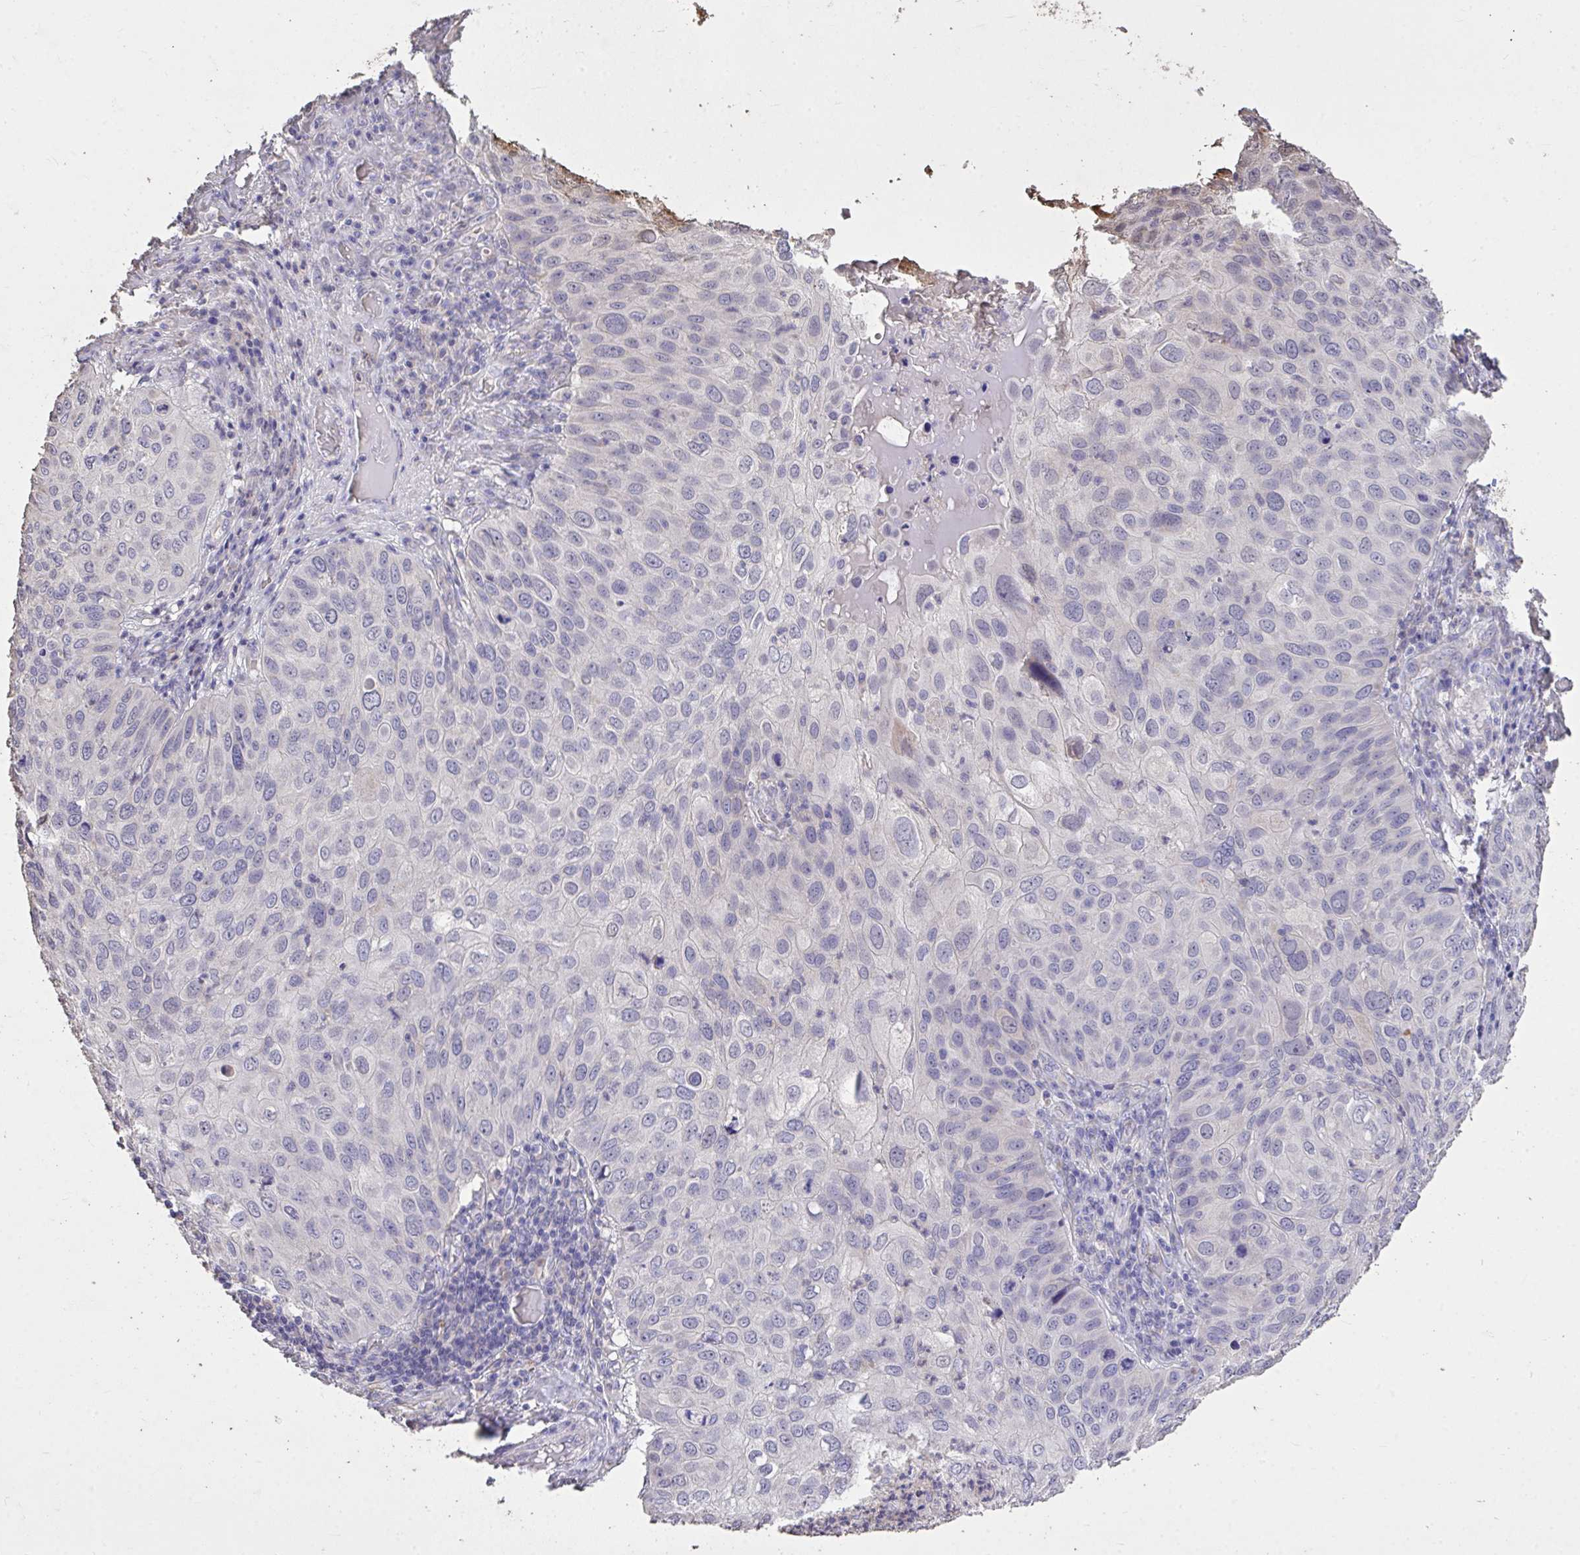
{"staining": {"intensity": "negative", "quantity": "none", "location": "none"}, "tissue": "skin cancer", "cell_type": "Tumor cells", "image_type": "cancer", "snomed": [{"axis": "morphology", "description": "Squamous cell carcinoma, NOS"}, {"axis": "topography", "description": "Skin"}], "caption": "This is an immunohistochemistry (IHC) histopathology image of skin cancer. There is no positivity in tumor cells.", "gene": "MPC2", "patient": {"sex": "male", "age": 87}}